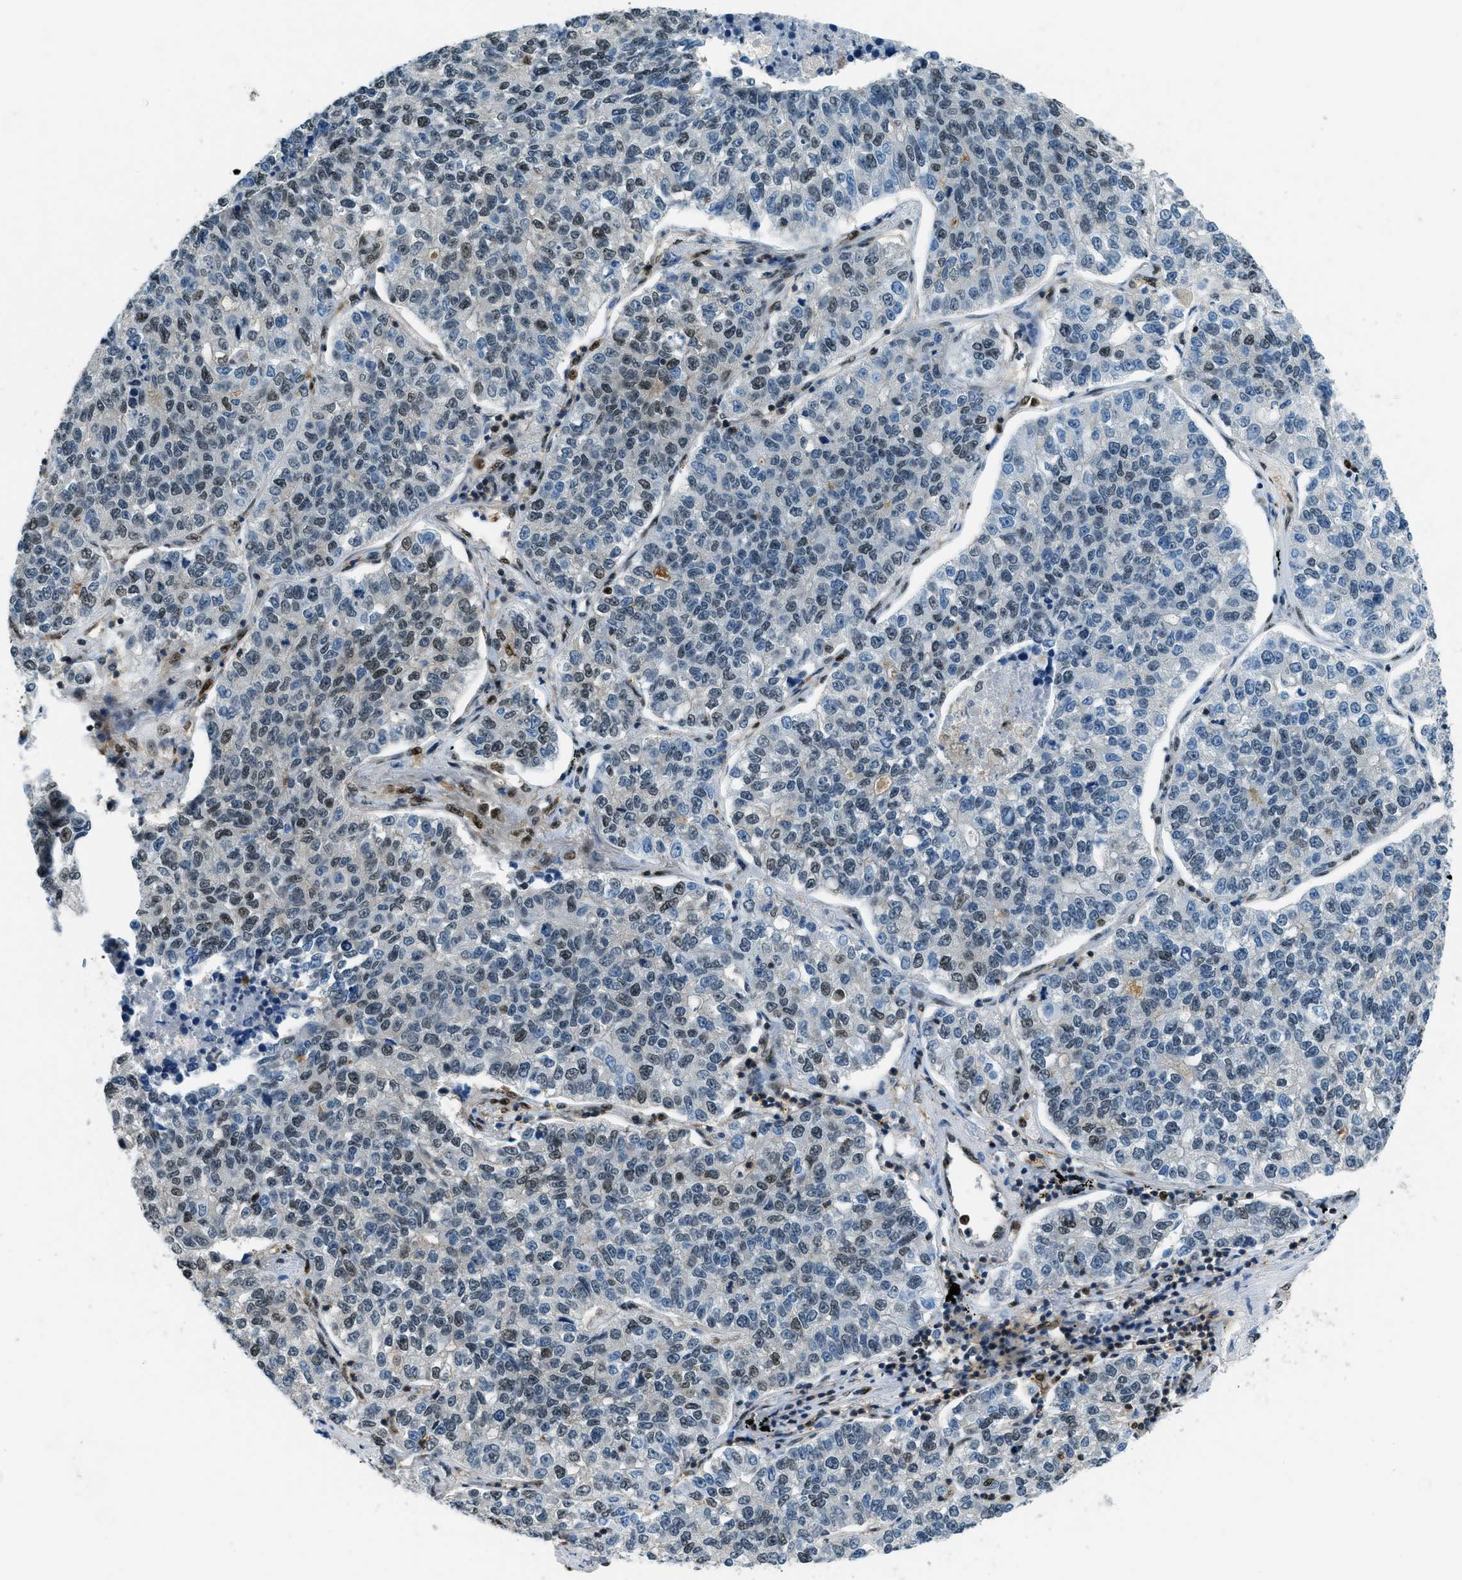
{"staining": {"intensity": "weak", "quantity": "25%-75%", "location": "nuclear"}, "tissue": "lung cancer", "cell_type": "Tumor cells", "image_type": "cancer", "snomed": [{"axis": "morphology", "description": "Adenocarcinoma, NOS"}, {"axis": "topography", "description": "Lung"}], "caption": "The micrograph reveals a brown stain indicating the presence of a protein in the nuclear of tumor cells in lung cancer.", "gene": "OGFR", "patient": {"sex": "male", "age": 49}}